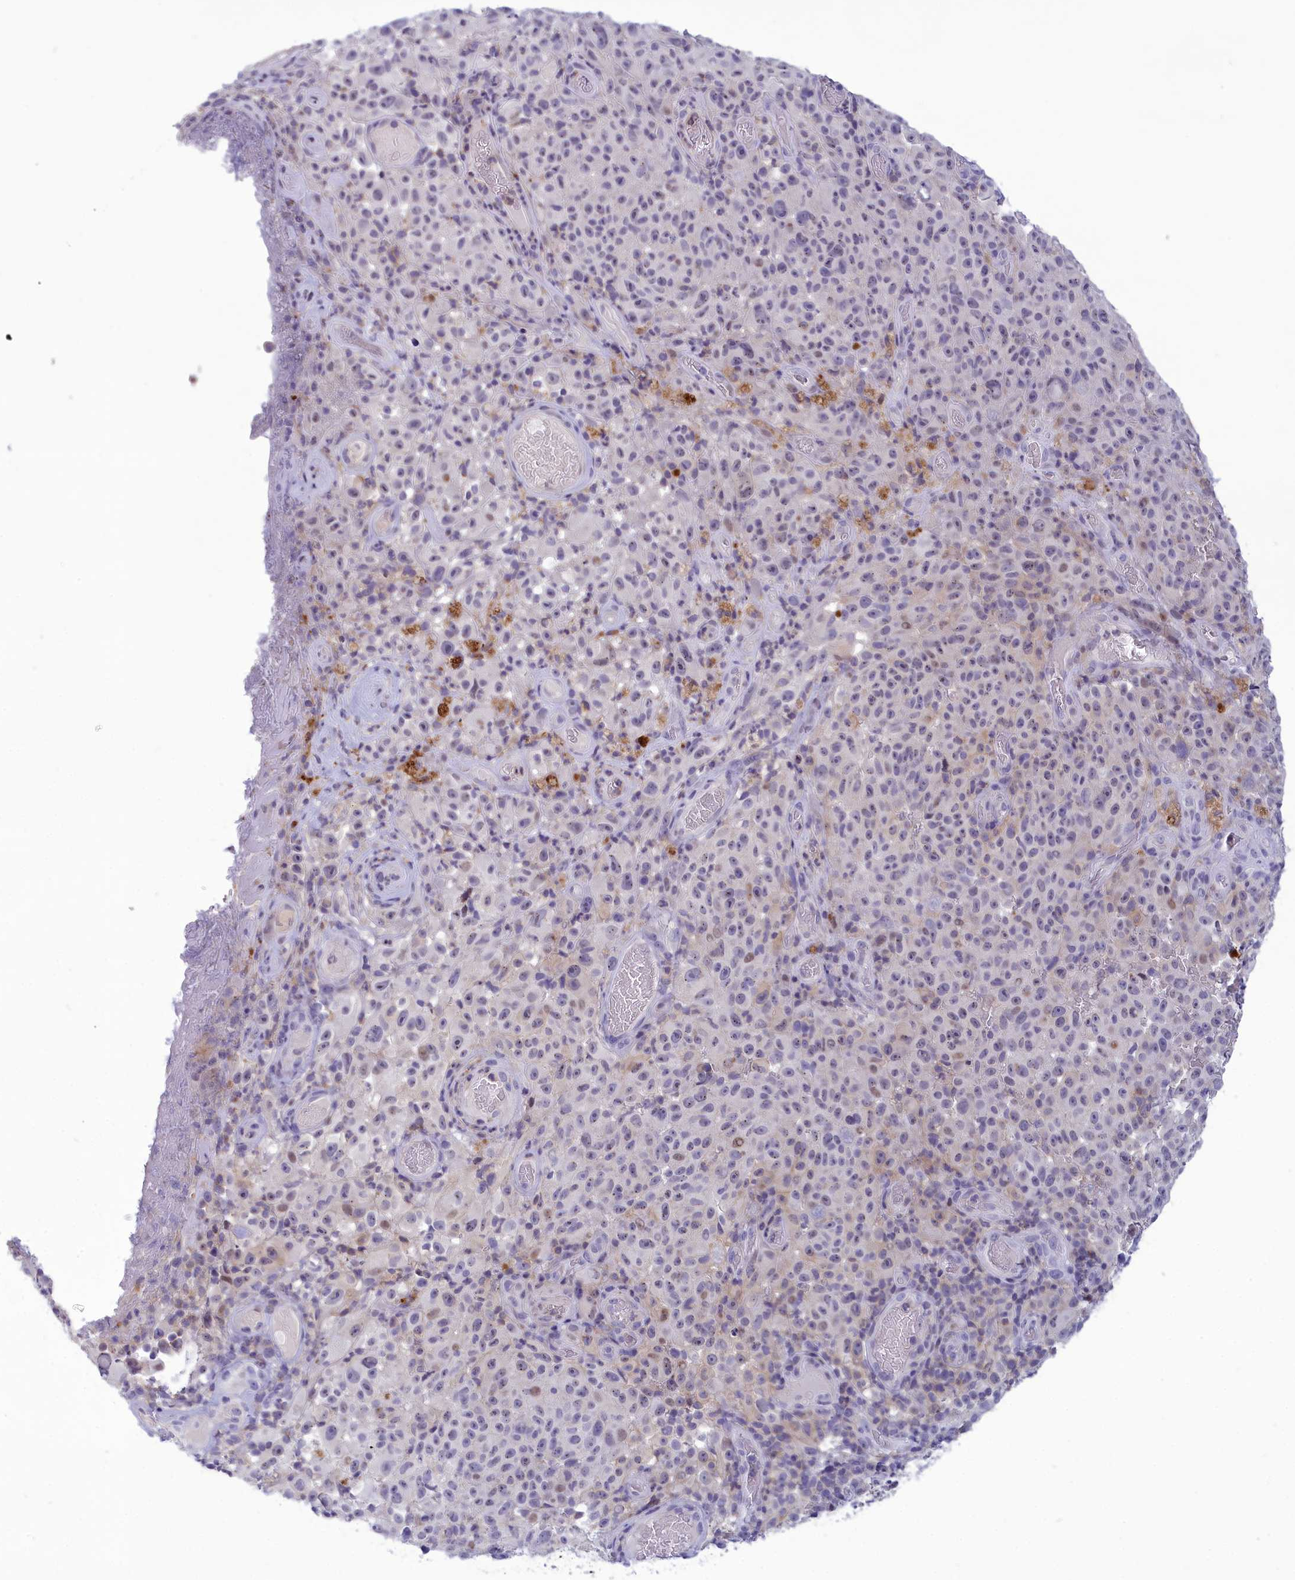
{"staining": {"intensity": "negative", "quantity": "none", "location": "none"}, "tissue": "melanoma", "cell_type": "Tumor cells", "image_type": "cancer", "snomed": [{"axis": "morphology", "description": "Malignant melanoma, NOS"}, {"axis": "topography", "description": "Skin"}], "caption": "Immunohistochemical staining of melanoma displays no significant staining in tumor cells.", "gene": "CORO2A", "patient": {"sex": "female", "age": 82}}